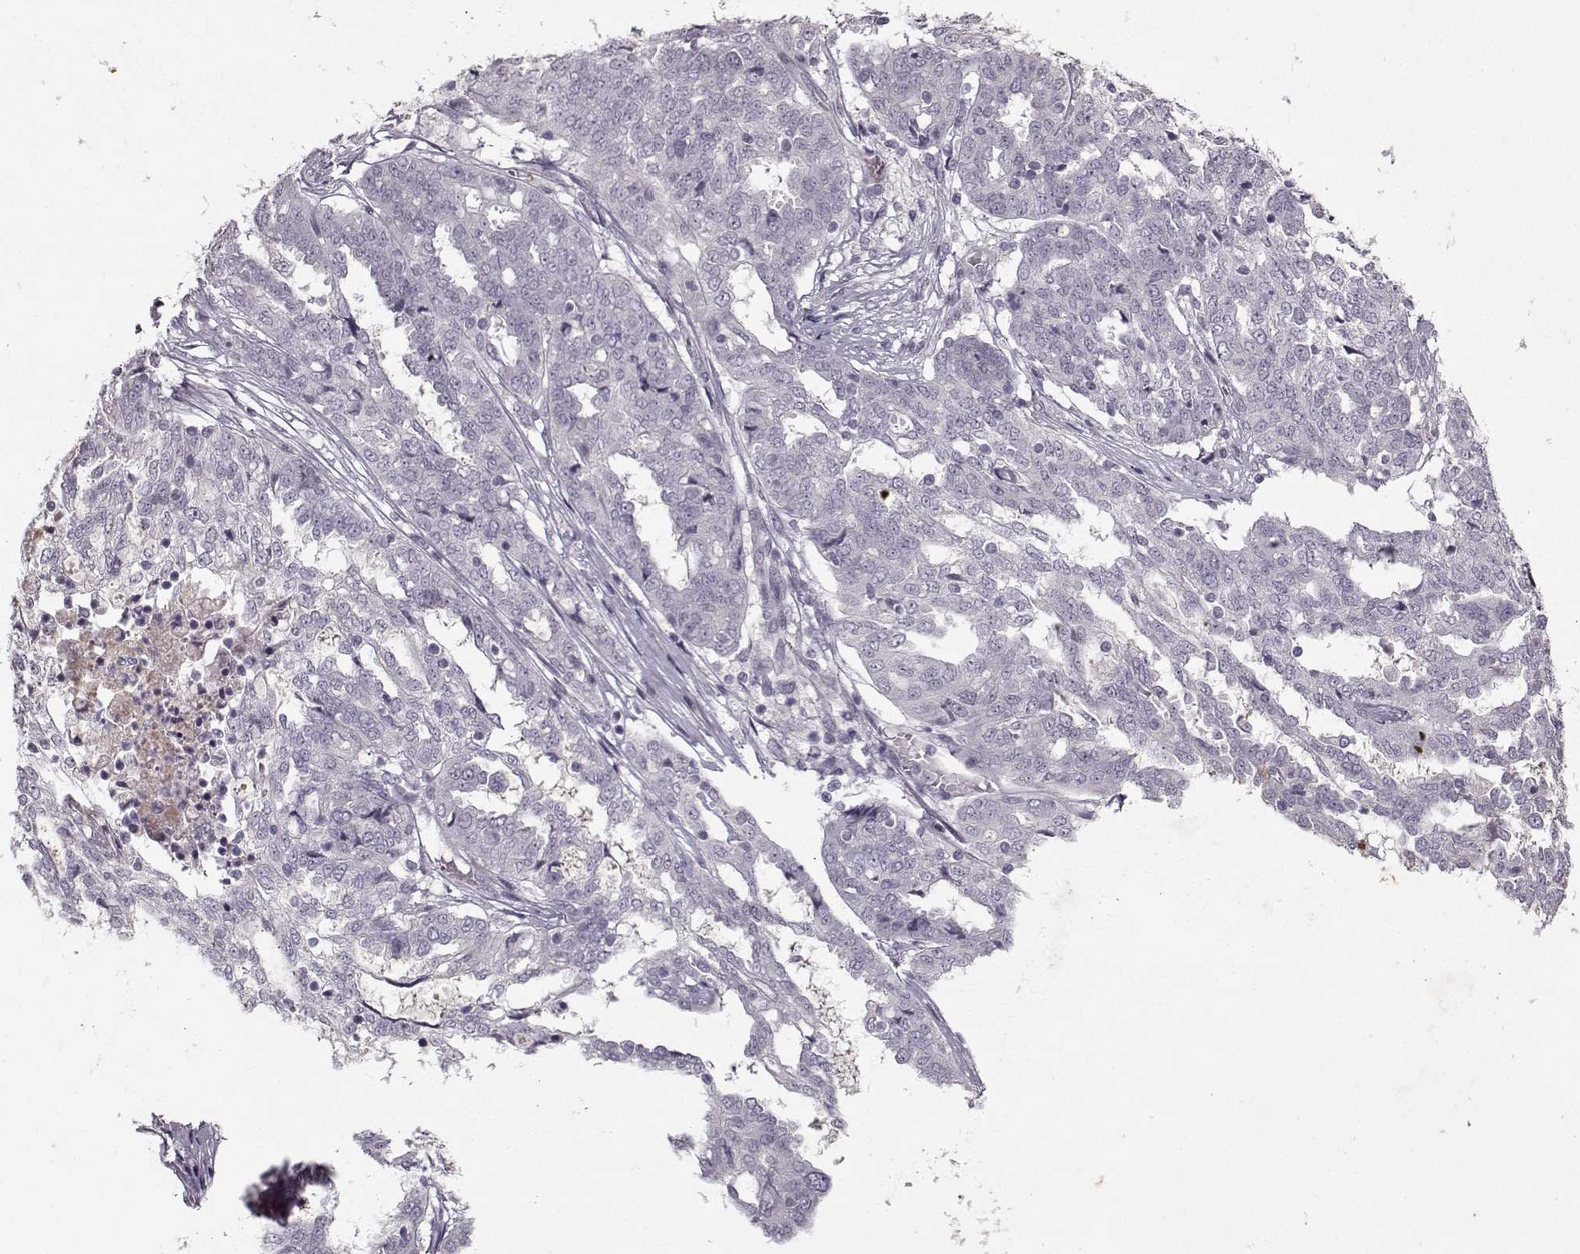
{"staining": {"intensity": "negative", "quantity": "none", "location": "none"}, "tissue": "ovarian cancer", "cell_type": "Tumor cells", "image_type": "cancer", "snomed": [{"axis": "morphology", "description": "Cystadenocarcinoma, serous, NOS"}, {"axis": "topography", "description": "Ovary"}], "caption": "High power microscopy histopathology image of an immunohistochemistry photomicrograph of ovarian cancer, revealing no significant positivity in tumor cells. (Stains: DAB immunohistochemistry with hematoxylin counter stain, Microscopy: brightfield microscopy at high magnification).", "gene": "KRT9", "patient": {"sex": "female", "age": 67}}